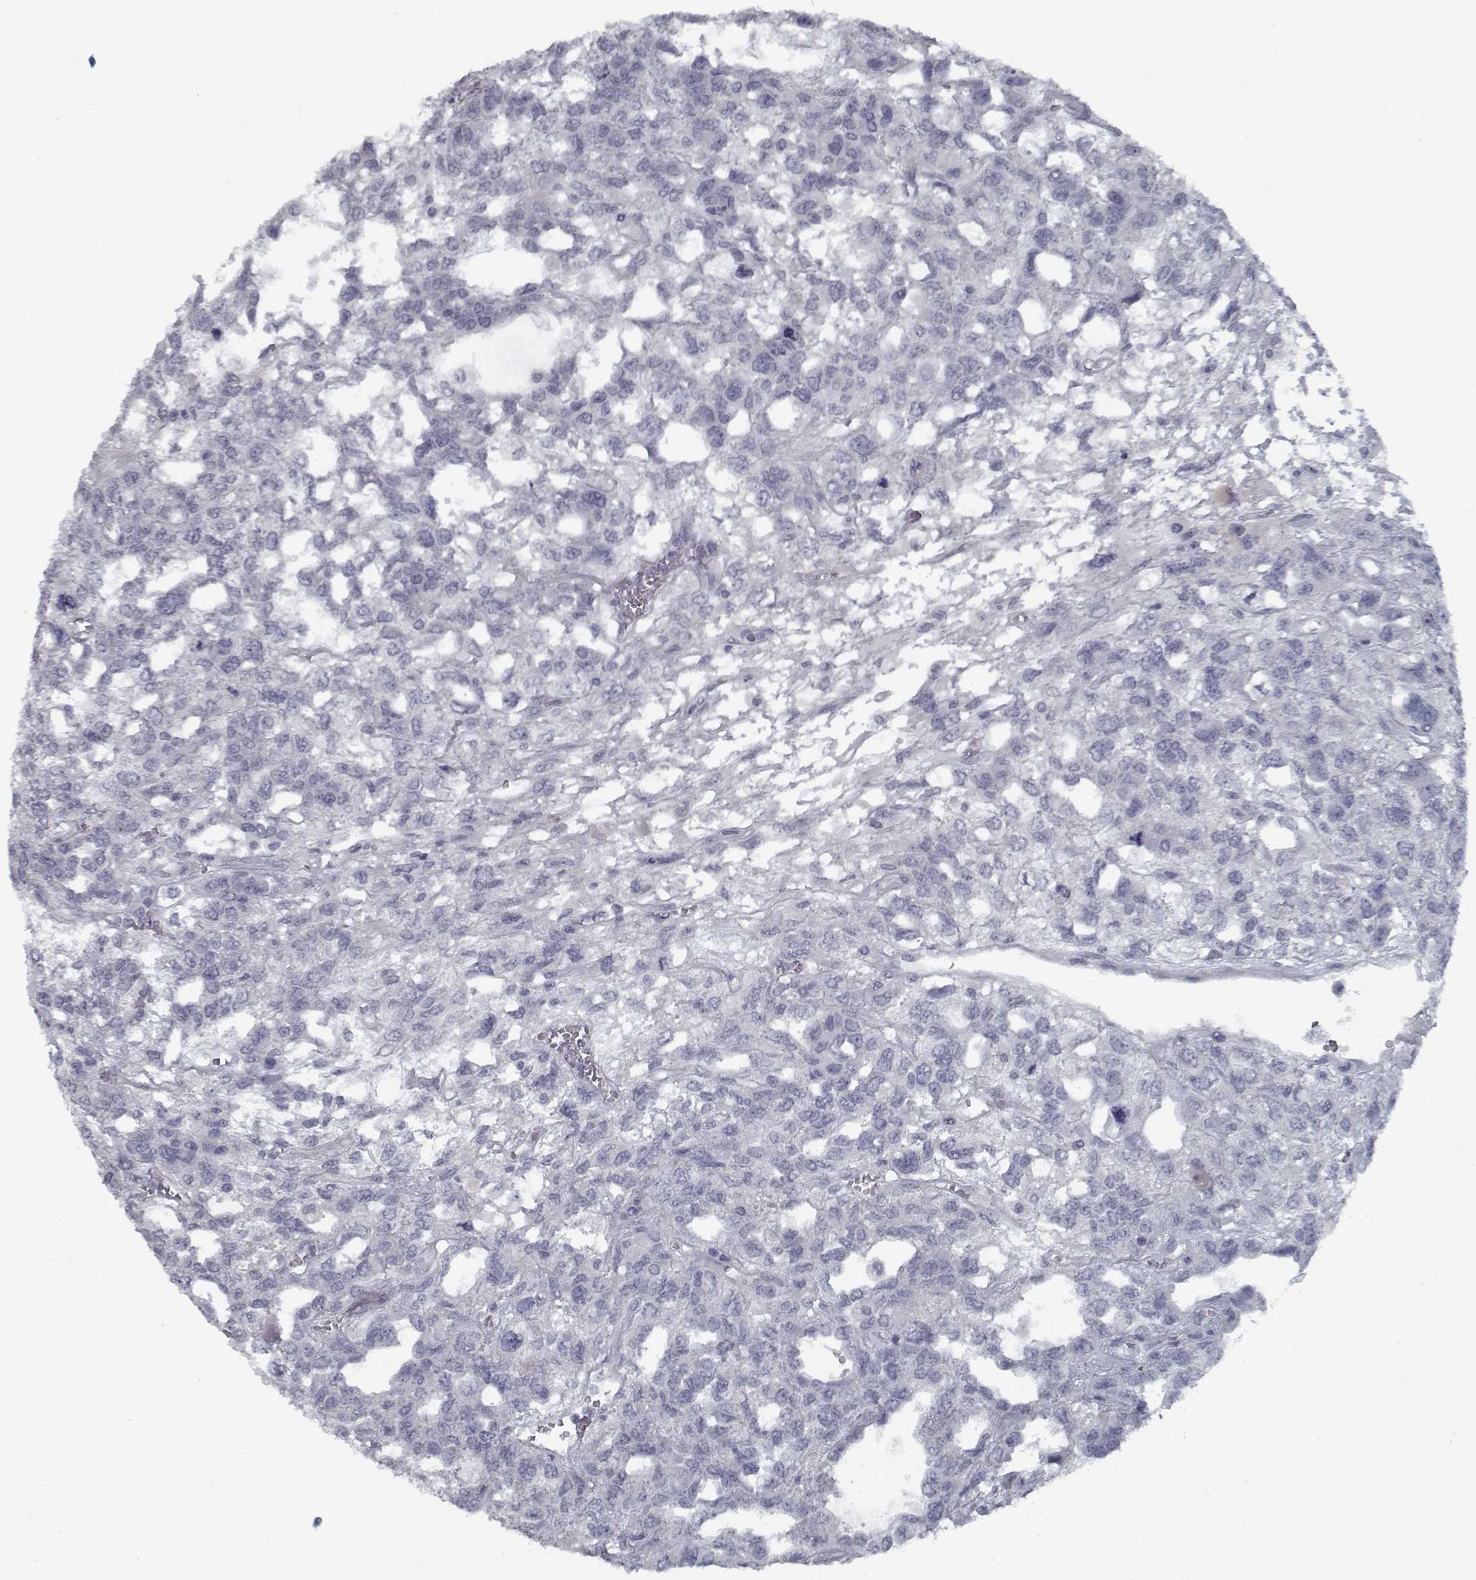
{"staining": {"intensity": "negative", "quantity": "none", "location": "none"}, "tissue": "testis cancer", "cell_type": "Tumor cells", "image_type": "cancer", "snomed": [{"axis": "morphology", "description": "Seminoma, NOS"}, {"axis": "topography", "description": "Testis"}], "caption": "An immunohistochemistry (IHC) micrograph of testis seminoma is shown. There is no staining in tumor cells of testis seminoma. The staining was performed using DAB (3,3'-diaminobenzidine) to visualize the protein expression in brown, while the nuclei were stained in blue with hematoxylin (Magnification: 20x).", "gene": "GAD2", "patient": {"sex": "male", "age": 52}}